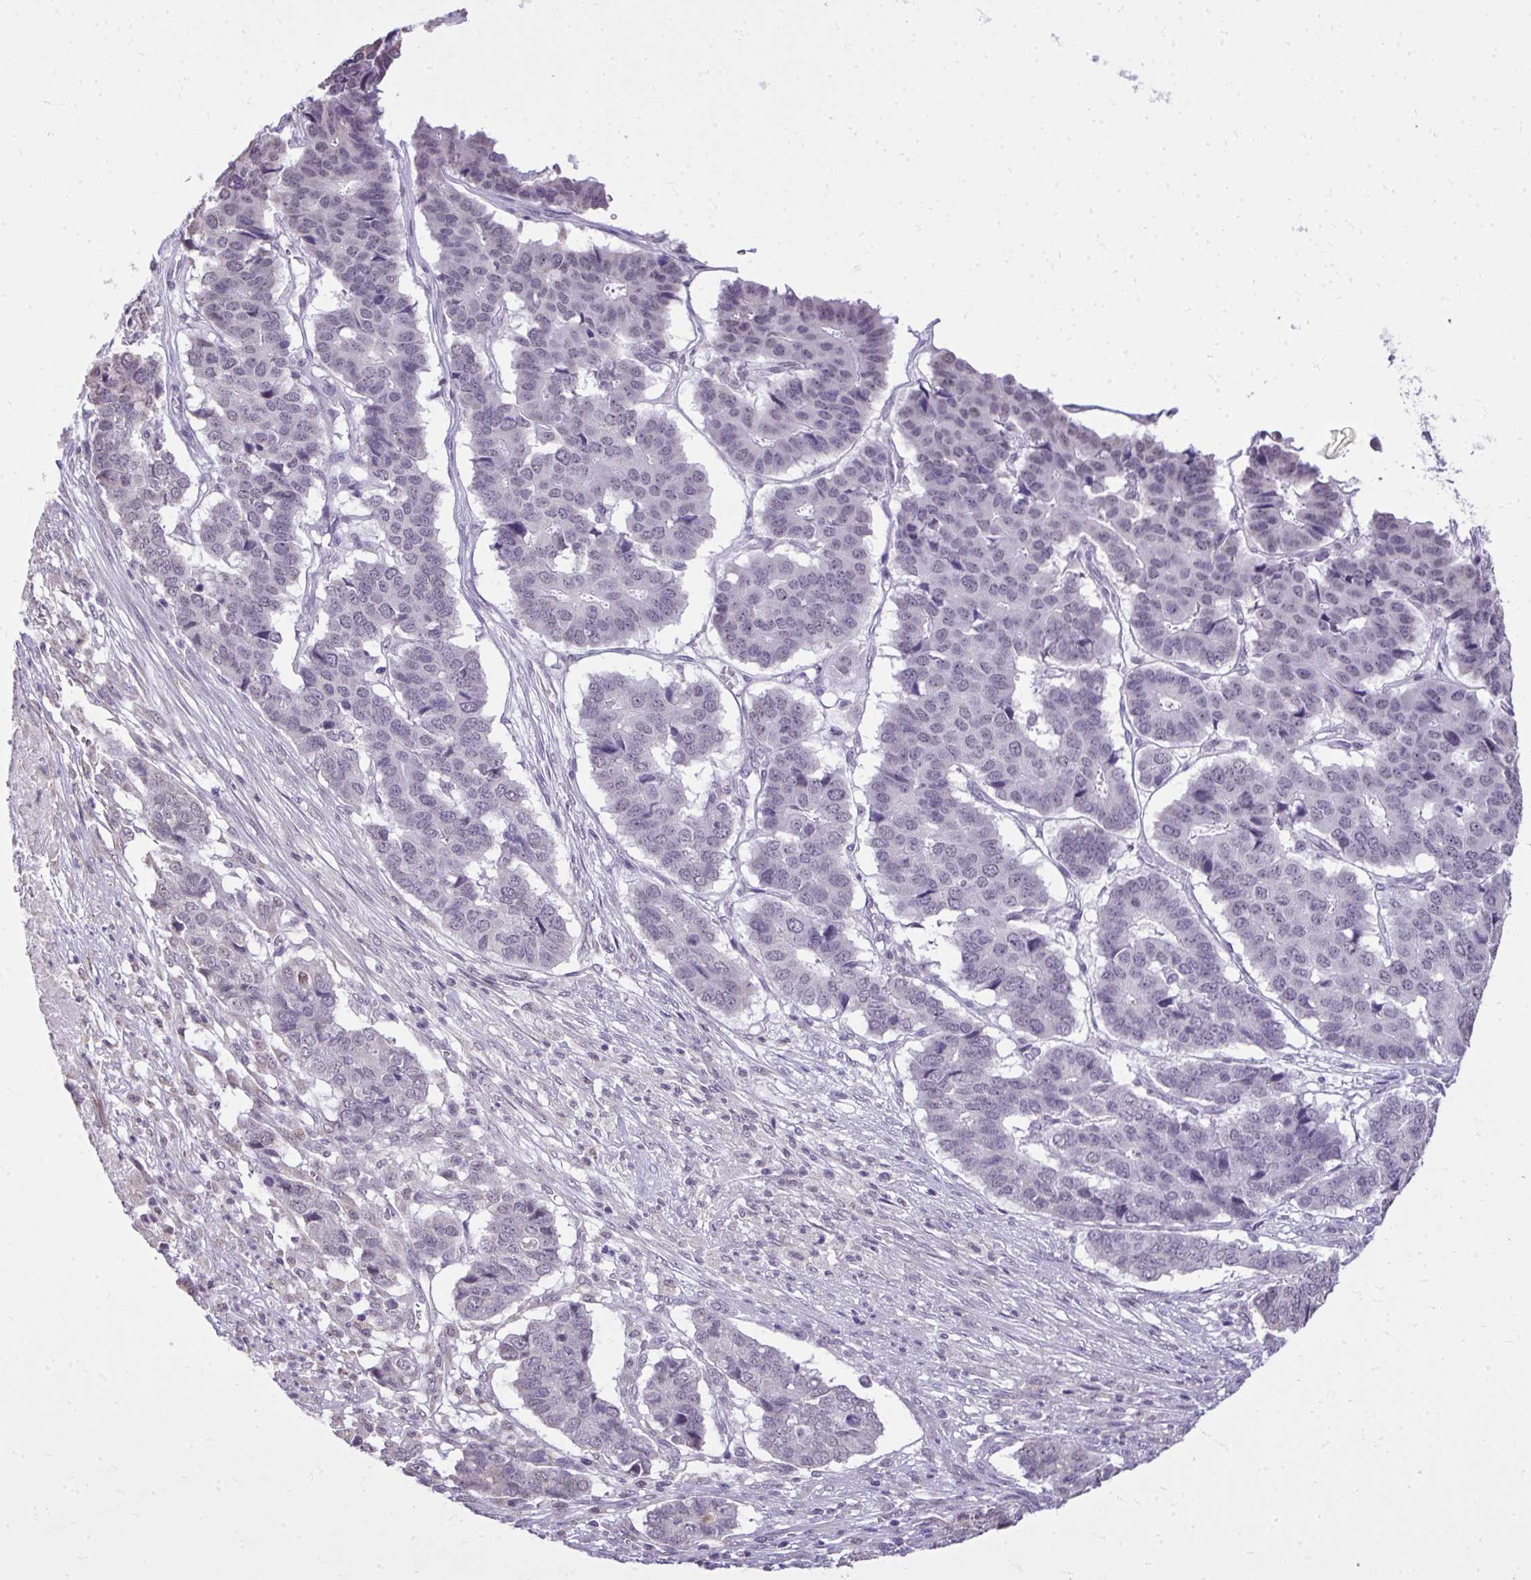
{"staining": {"intensity": "negative", "quantity": "none", "location": "none"}, "tissue": "pancreatic cancer", "cell_type": "Tumor cells", "image_type": "cancer", "snomed": [{"axis": "morphology", "description": "Adenocarcinoma, NOS"}, {"axis": "topography", "description": "Pancreas"}], "caption": "Pancreatic adenocarcinoma stained for a protein using IHC demonstrates no staining tumor cells.", "gene": "NPPA", "patient": {"sex": "male", "age": 50}}